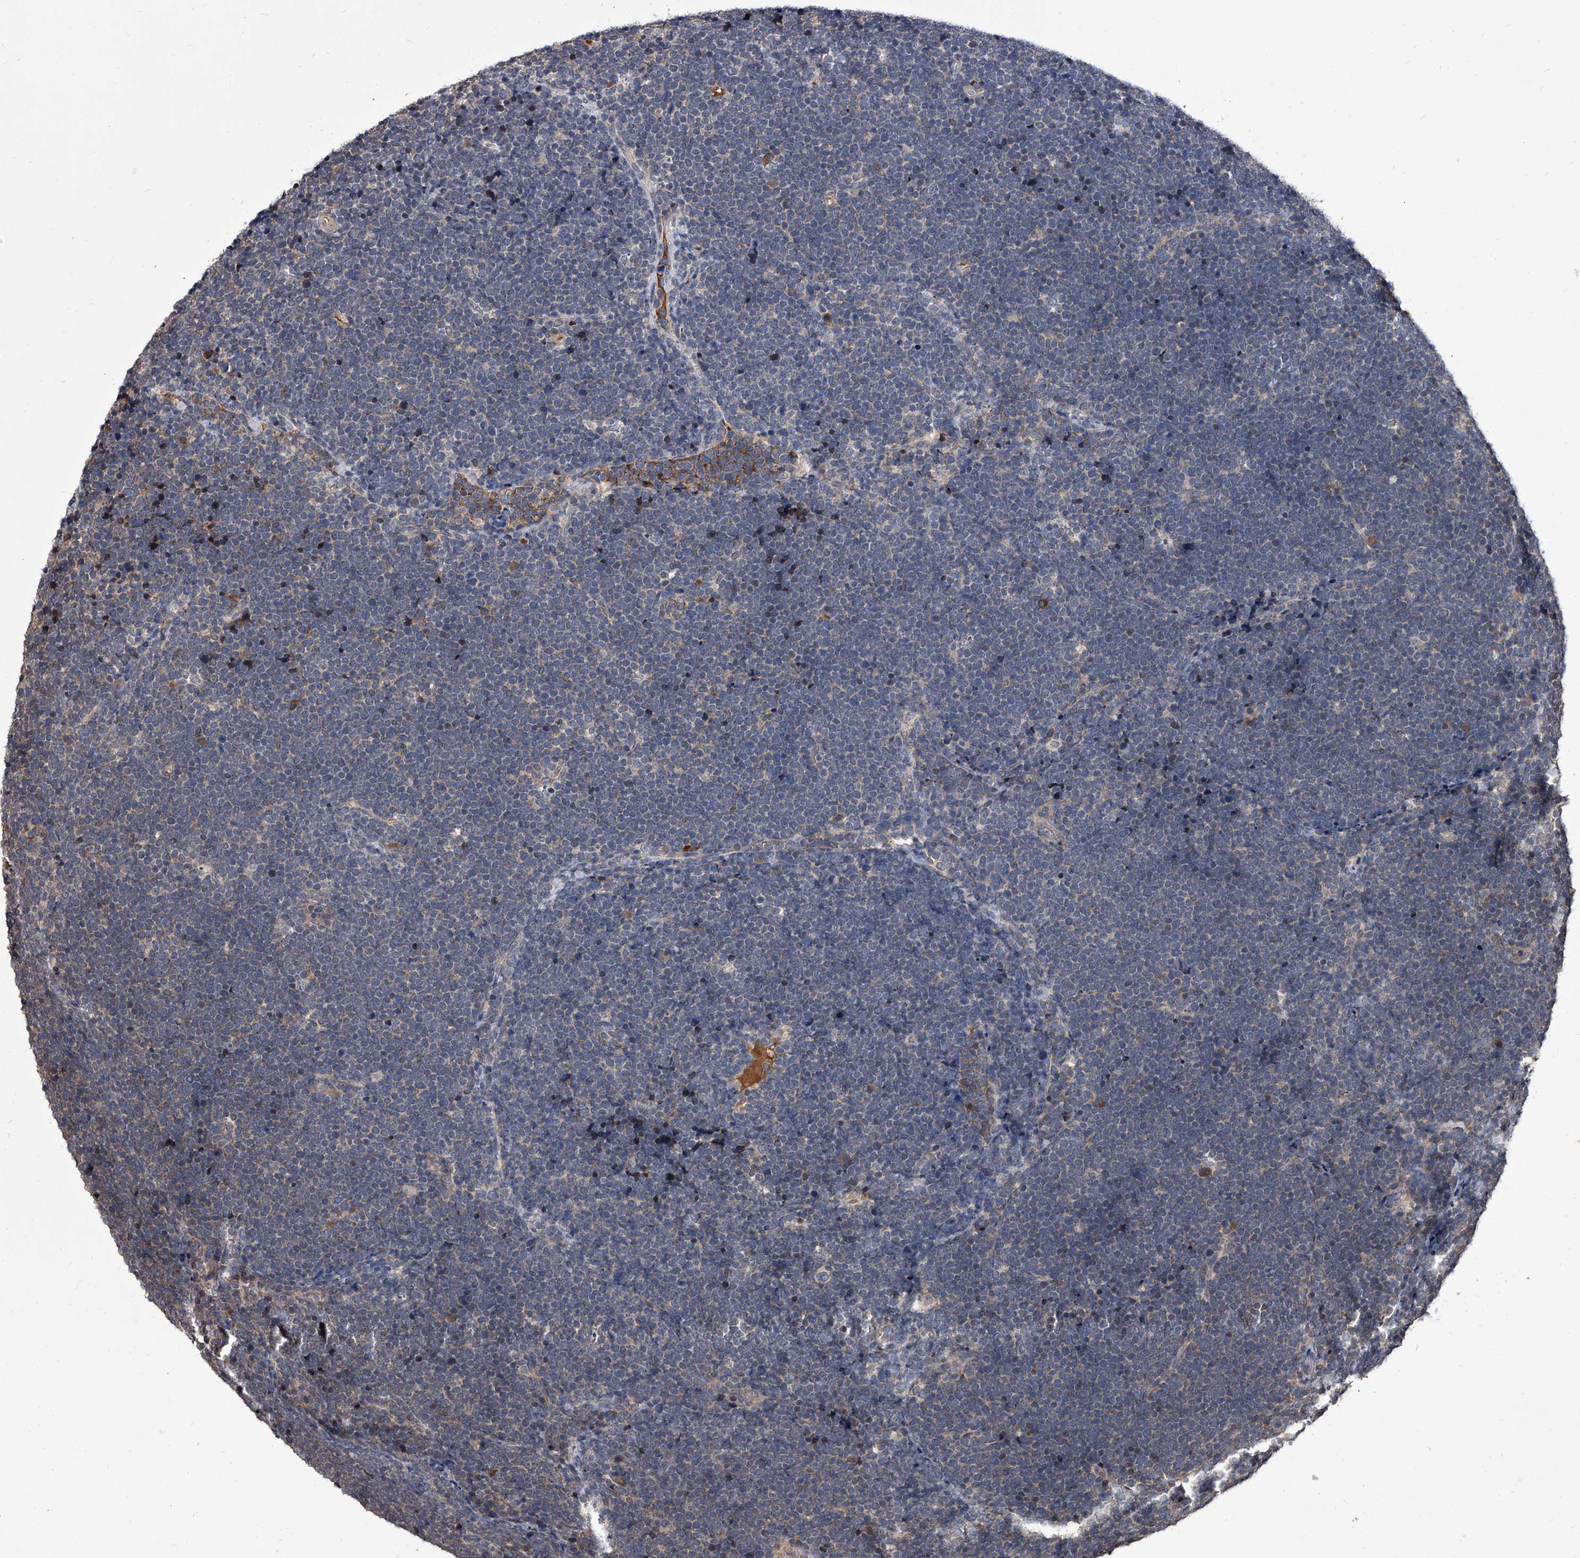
{"staining": {"intensity": "negative", "quantity": "none", "location": "none"}, "tissue": "lymphoma", "cell_type": "Tumor cells", "image_type": "cancer", "snomed": [{"axis": "morphology", "description": "Malignant lymphoma, non-Hodgkin's type, High grade"}, {"axis": "topography", "description": "Lymph node"}], "caption": "High power microscopy micrograph of an immunohistochemistry (IHC) photomicrograph of lymphoma, revealing no significant expression in tumor cells.", "gene": "SLC18B1", "patient": {"sex": "male", "age": 13}}